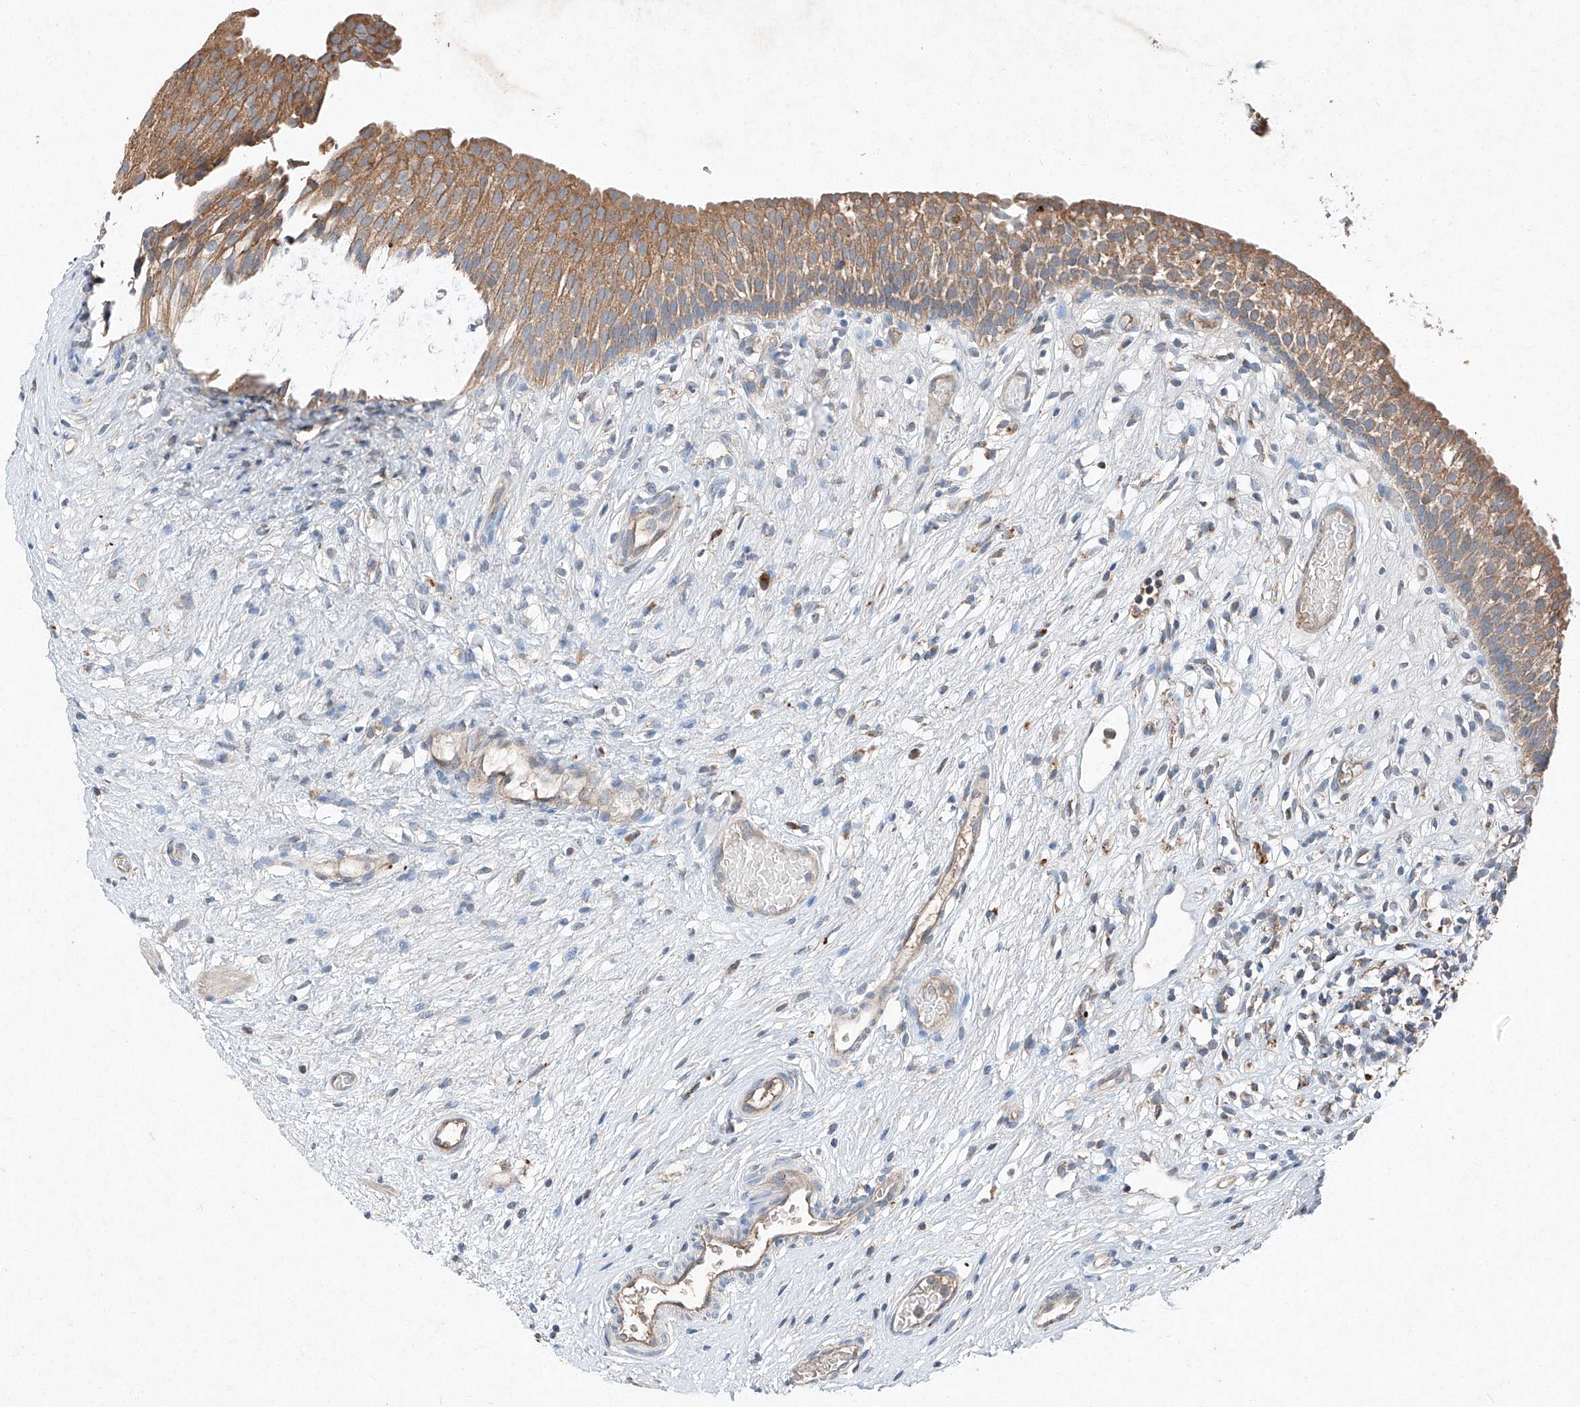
{"staining": {"intensity": "moderate", "quantity": ">75%", "location": "cytoplasmic/membranous"}, "tissue": "urinary bladder", "cell_type": "Urothelial cells", "image_type": "normal", "snomed": [{"axis": "morphology", "description": "Normal tissue, NOS"}, {"axis": "topography", "description": "Urinary bladder"}], "caption": "Immunohistochemistry (IHC) of benign urinary bladder exhibits medium levels of moderate cytoplasmic/membranous positivity in approximately >75% of urothelial cells.", "gene": "RUSC1", "patient": {"sex": "male", "age": 1}}